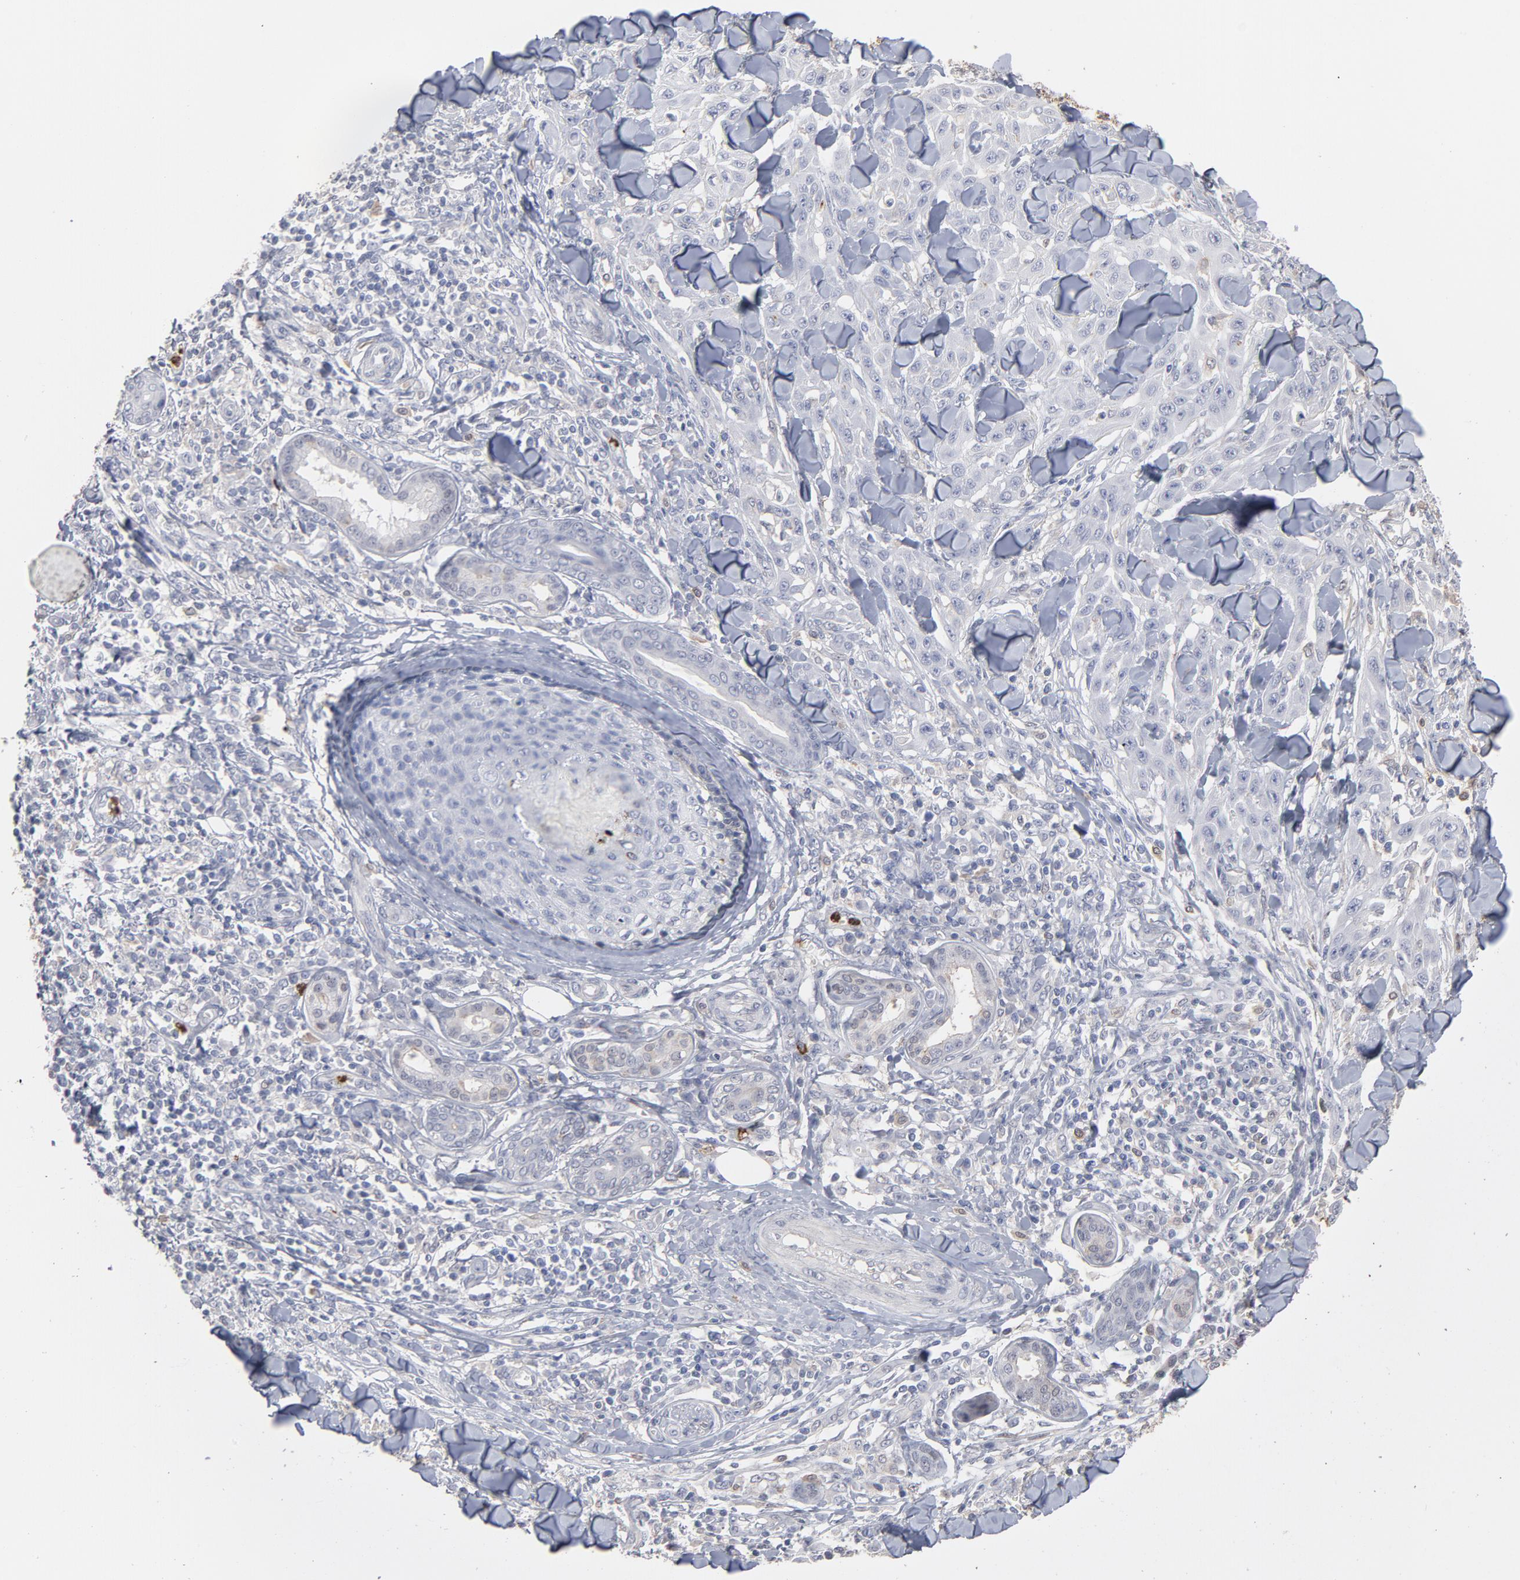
{"staining": {"intensity": "negative", "quantity": "none", "location": "none"}, "tissue": "skin cancer", "cell_type": "Tumor cells", "image_type": "cancer", "snomed": [{"axis": "morphology", "description": "Squamous cell carcinoma, NOS"}, {"axis": "topography", "description": "Skin"}], "caption": "Protein analysis of skin squamous cell carcinoma exhibits no significant staining in tumor cells.", "gene": "PNMA1", "patient": {"sex": "male", "age": 24}}